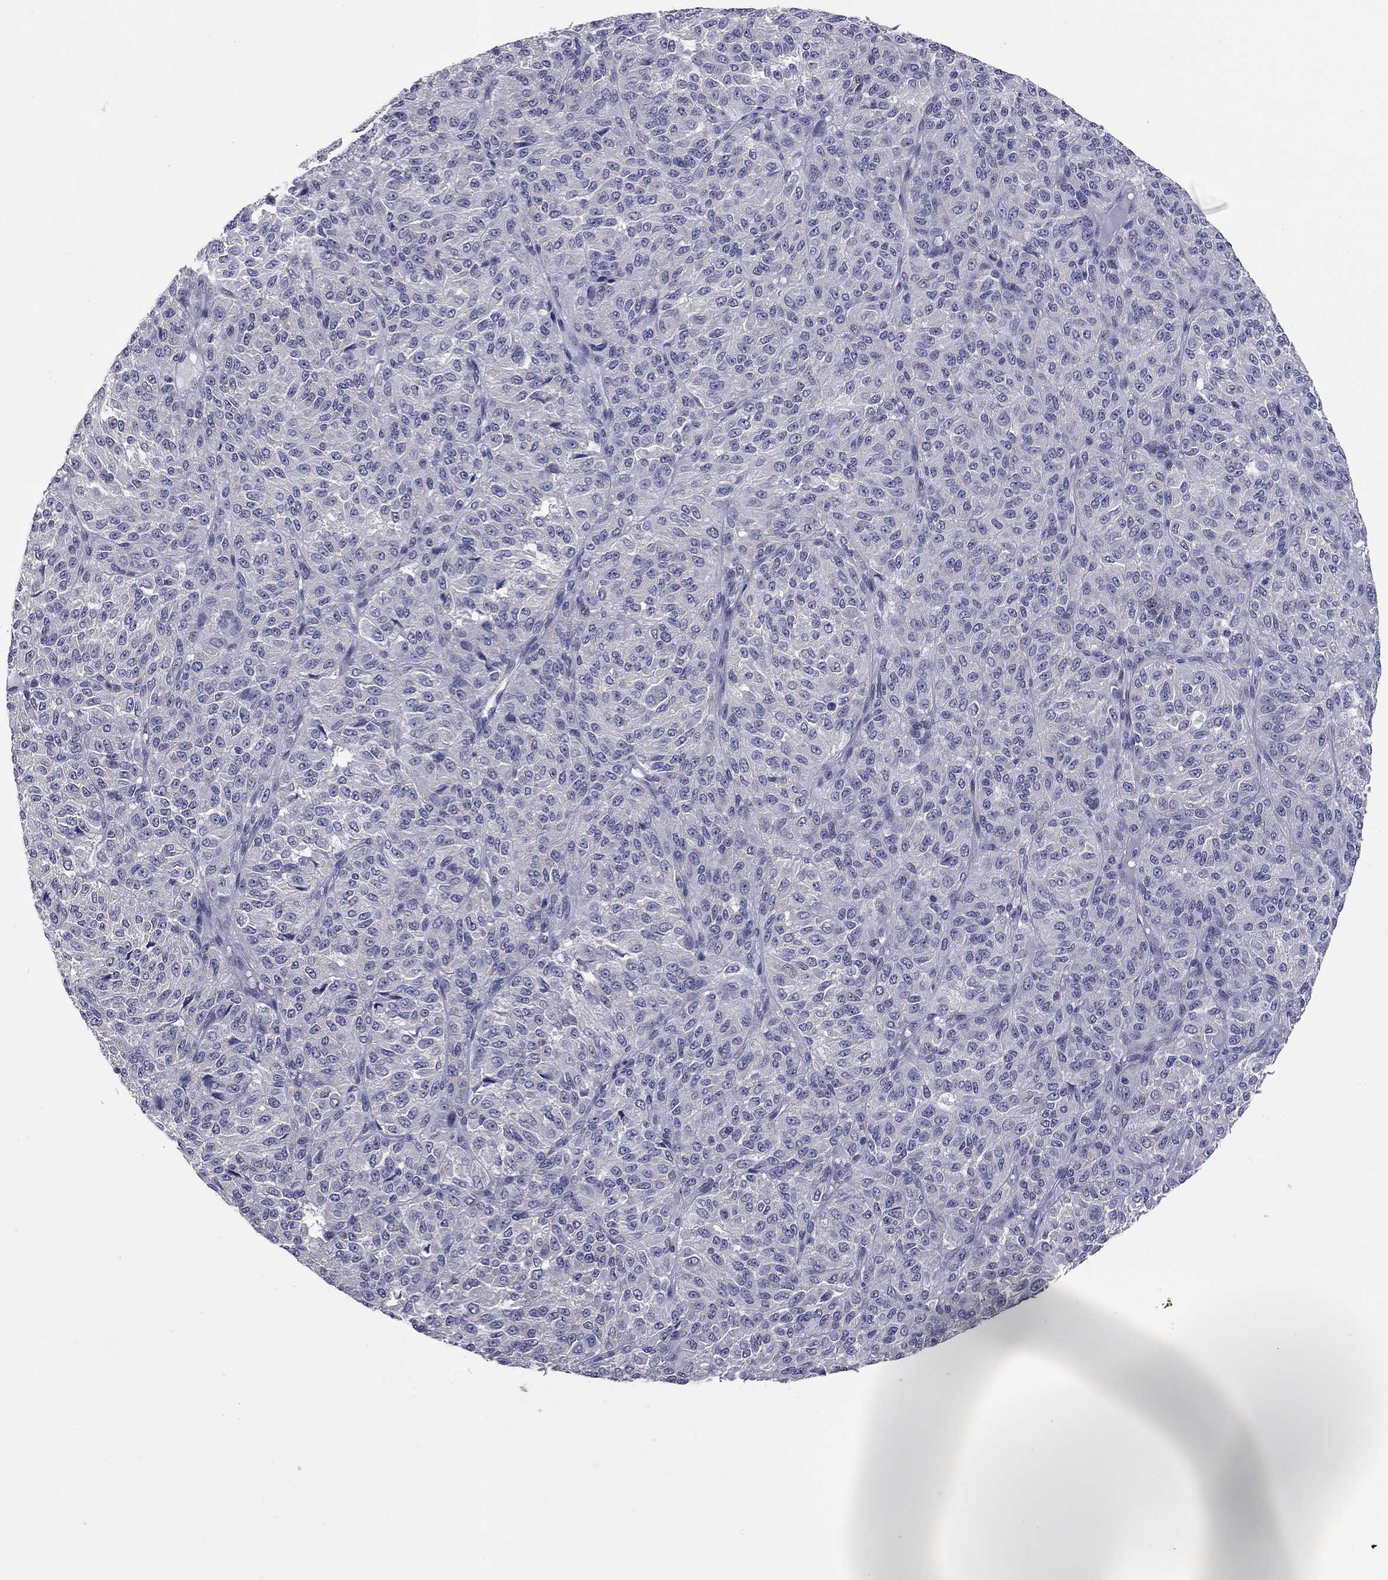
{"staining": {"intensity": "negative", "quantity": "none", "location": "none"}, "tissue": "melanoma", "cell_type": "Tumor cells", "image_type": "cancer", "snomed": [{"axis": "morphology", "description": "Malignant melanoma, Metastatic site"}, {"axis": "topography", "description": "Brain"}], "caption": "Immunohistochemical staining of malignant melanoma (metastatic site) reveals no significant expression in tumor cells.", "gene": "SHOC2", "patient": {"sex": "female", "age": 56}}